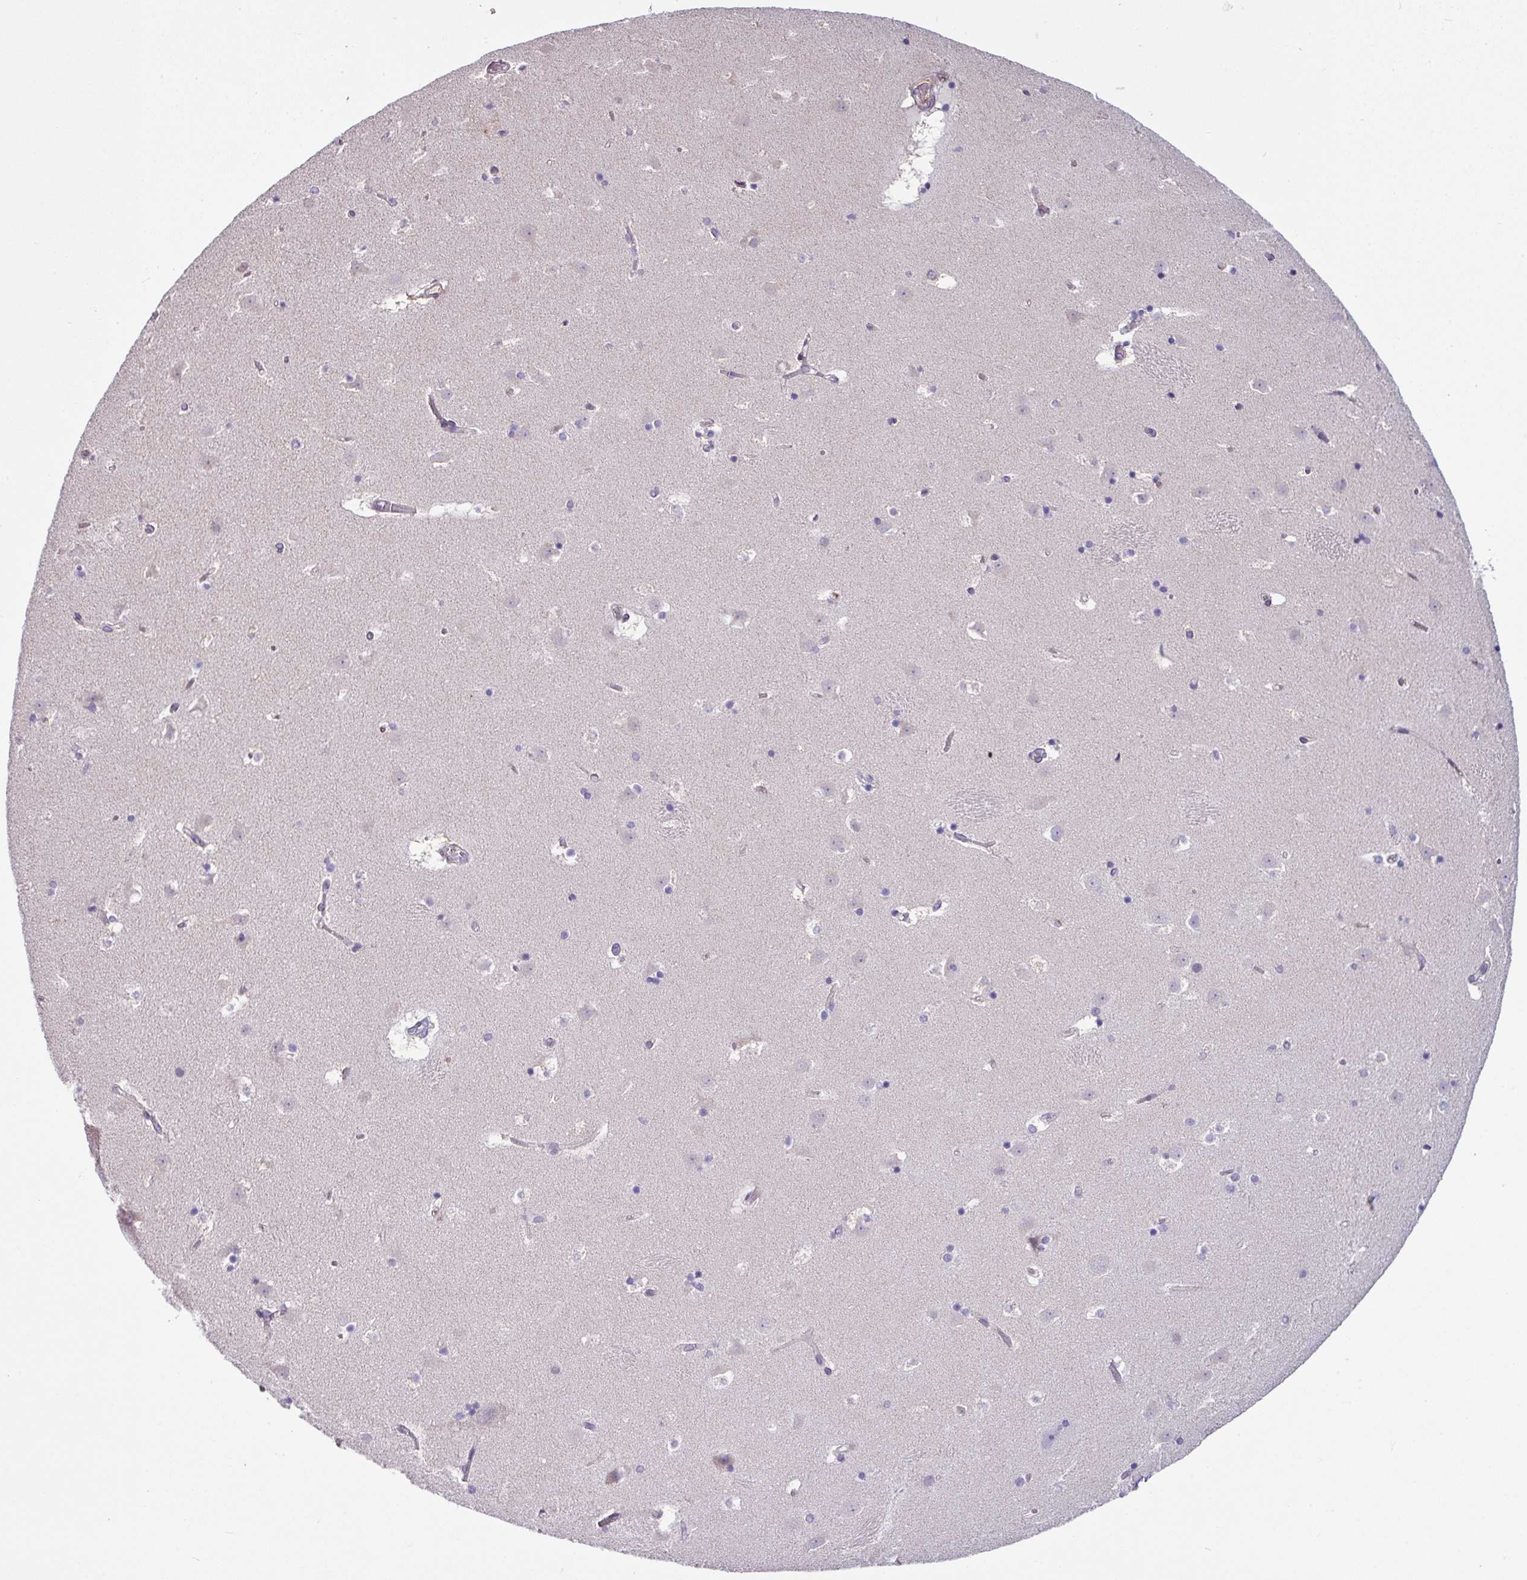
{"staining": {"intensity": "negative", "quantity": "none", "location": "none"}, "tissue": "caudate", "cell_type": "Glial cells", "image_type": "normal", "snomed": [{"axis": "morphology", "description": "Normal tissue, NOS"}, {"axis": "topography", "description": "Lateral ventricle wall"}], "caption": "Immunohistochemical staining of benign human caudate reveals no significant expression in glial cells.", "gene": "SLAMF6", "patient": {"sex": "male", "age": 45}}